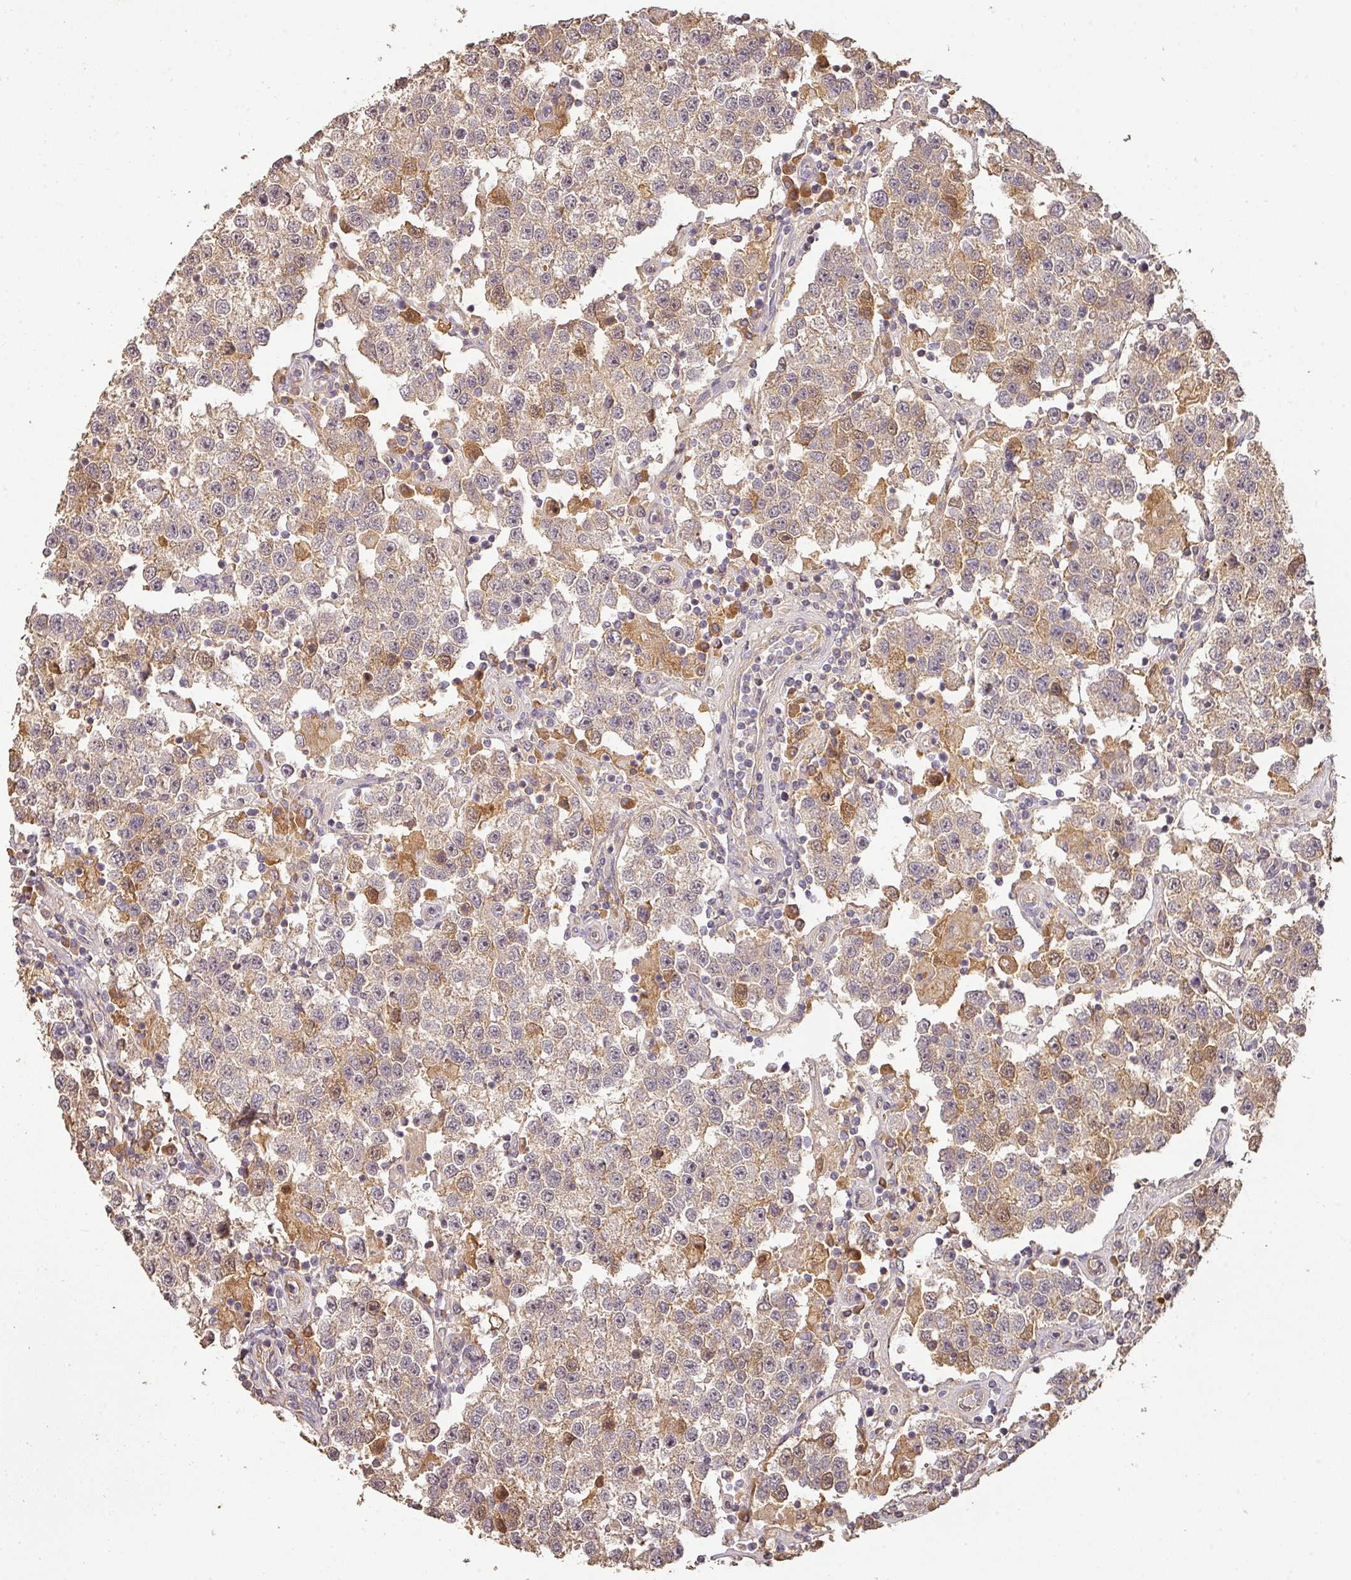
{"staining": {"intensity": "weak", "quantity": "<25%", "location": "cytoplasmic/membranous"}, "tissue": "testis cancer", "cell_type": "Tumor cells", "image_type": "cancer", "snomed": [{"axis": "morphology", "description": "Seminoma, NOS"}, {"axis": "topography", "description": "Testis"}], "caption": "Protein analysis of testis seminoma shows no significant staining in tumor cells. (DAB immunohistochemistry visualized using brightfield microscopy, high magnification).", "gene": "BPIFB3", "patient": {"sex": "male", "age": 37}}